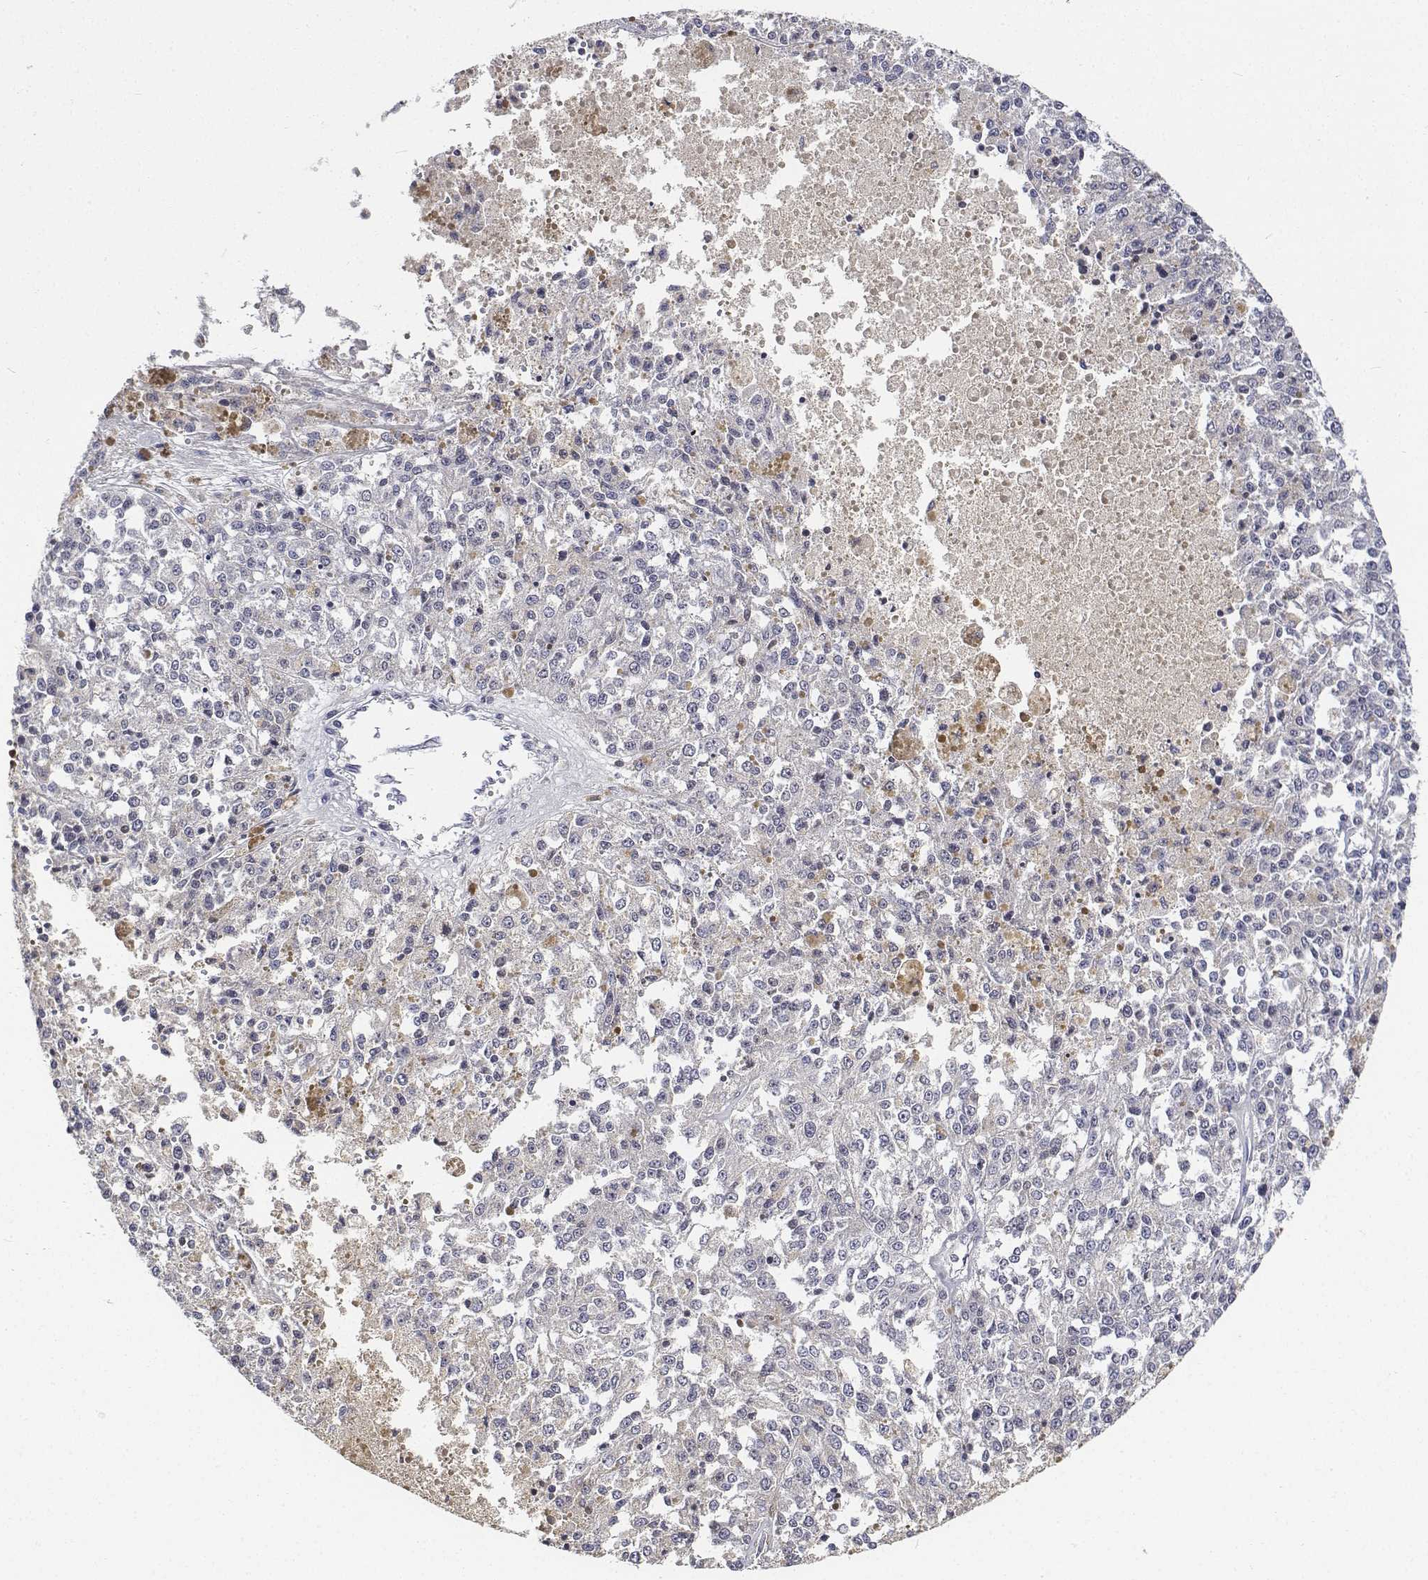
{"staining": {"intensity": "negative", "quantity": "none", "location": "none"}, "tissue": "melanoma", "cell_type": "Tumor cells", "image_type": "cancer", "snomed": [{"axis": "morphology", "description": "Malignant melanoma, Metastatic site"}, {"axis": "topography", "description": "Lymph node"}], "caption": "Melanoma was stained to show a protein in brown. There is no significant positivity in tumor cells.", "gene": "ATRX", "patient": {"sex": "female", "age": 64}}